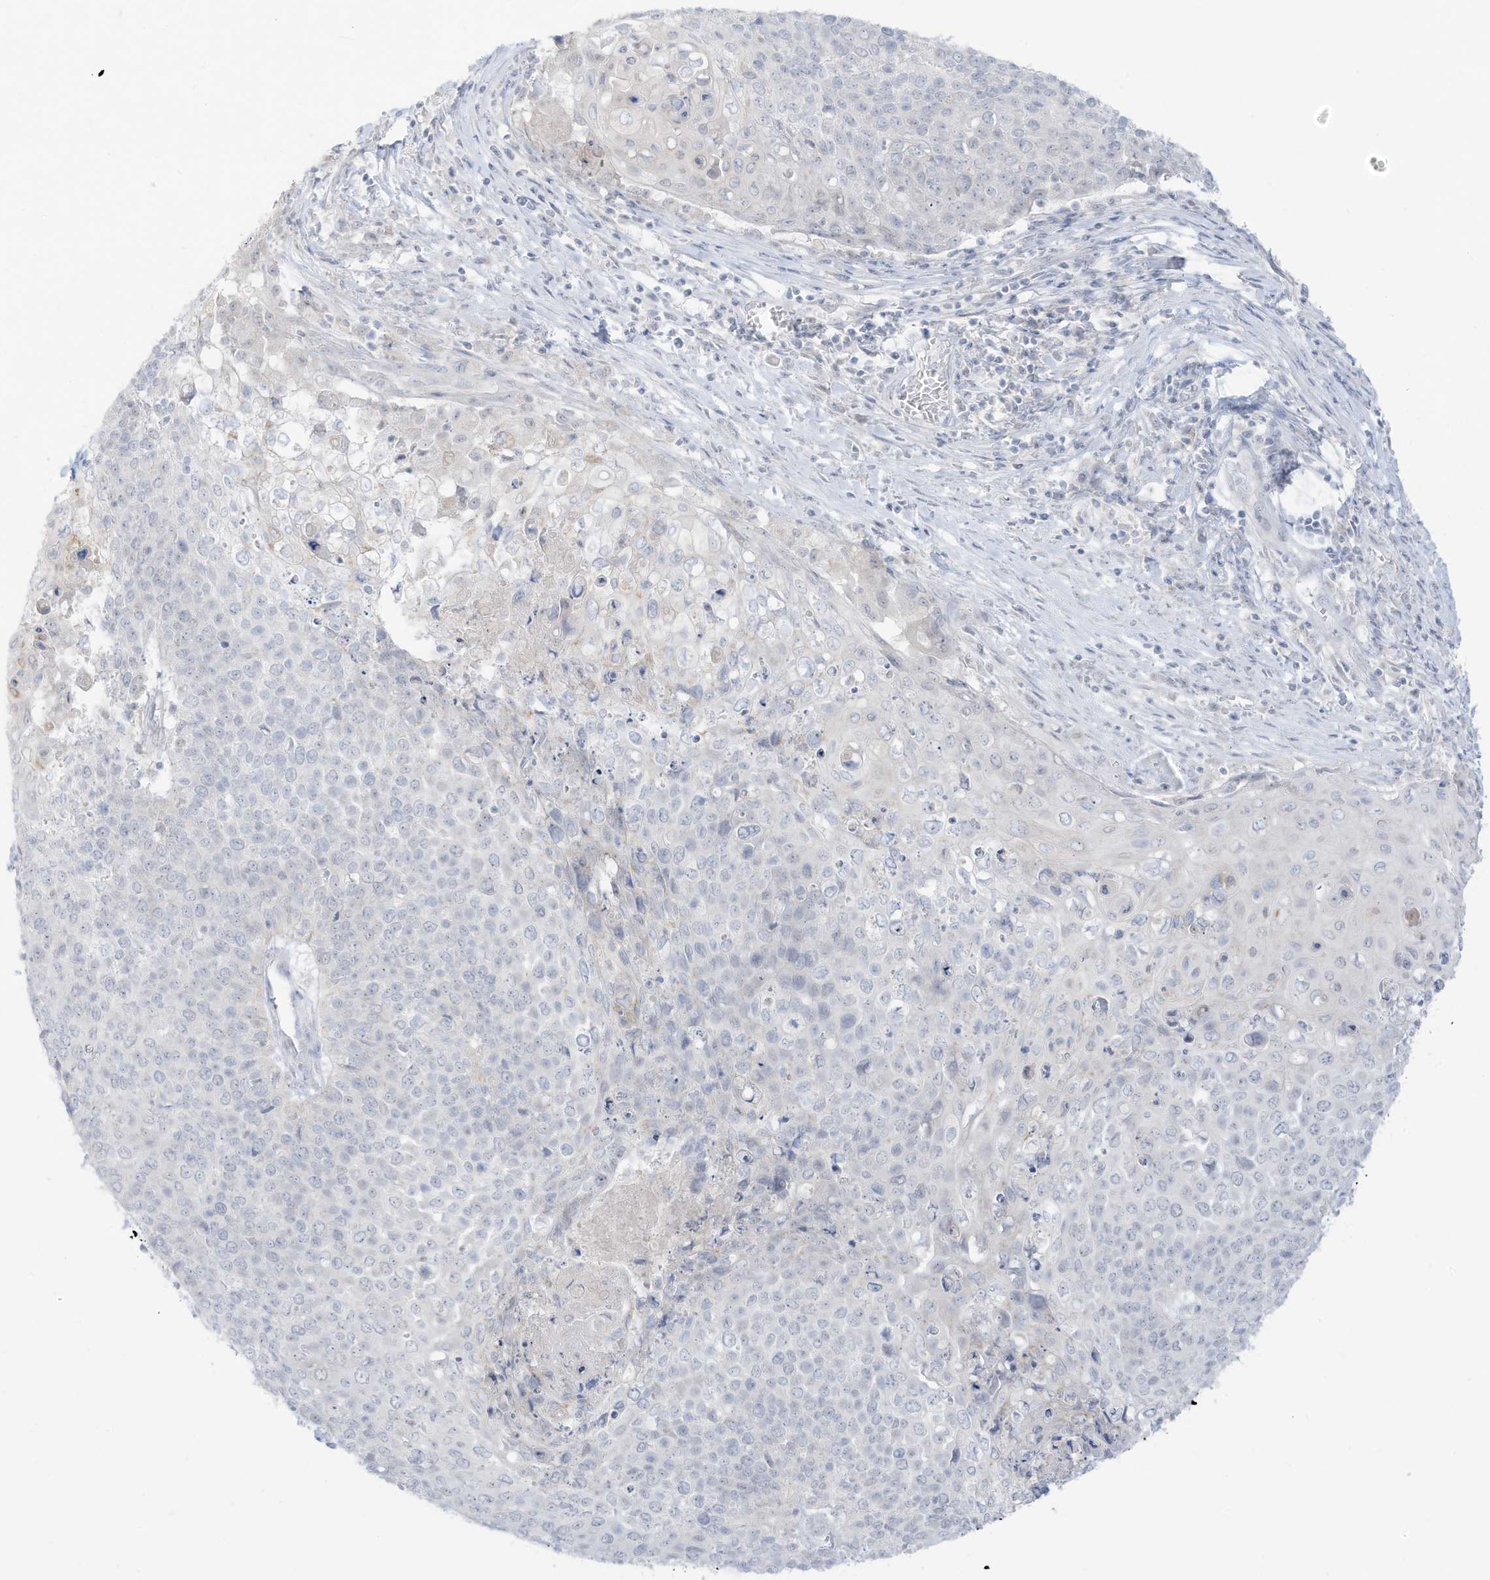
{"staining": {"intensity": "negative", "quantity": "none", "location": "none"}, "tissue": "cervical cancer", "cell_type": "Tumor cells", "image_type": "cancer", "snomed": [{"axis": "morphology", "description": "Squamous cell carcinoma, NOS"}, {"axis": "topography", "description": "Cervix"}], "caption": "The immunohistochemistry histopathology image has no significant expression in tumor cells of cervical cancer tissue. (DAB IHC with hematoxylin counter stain).", "gene": "OGT", "patient": {"sex": "female", "age": 39}}